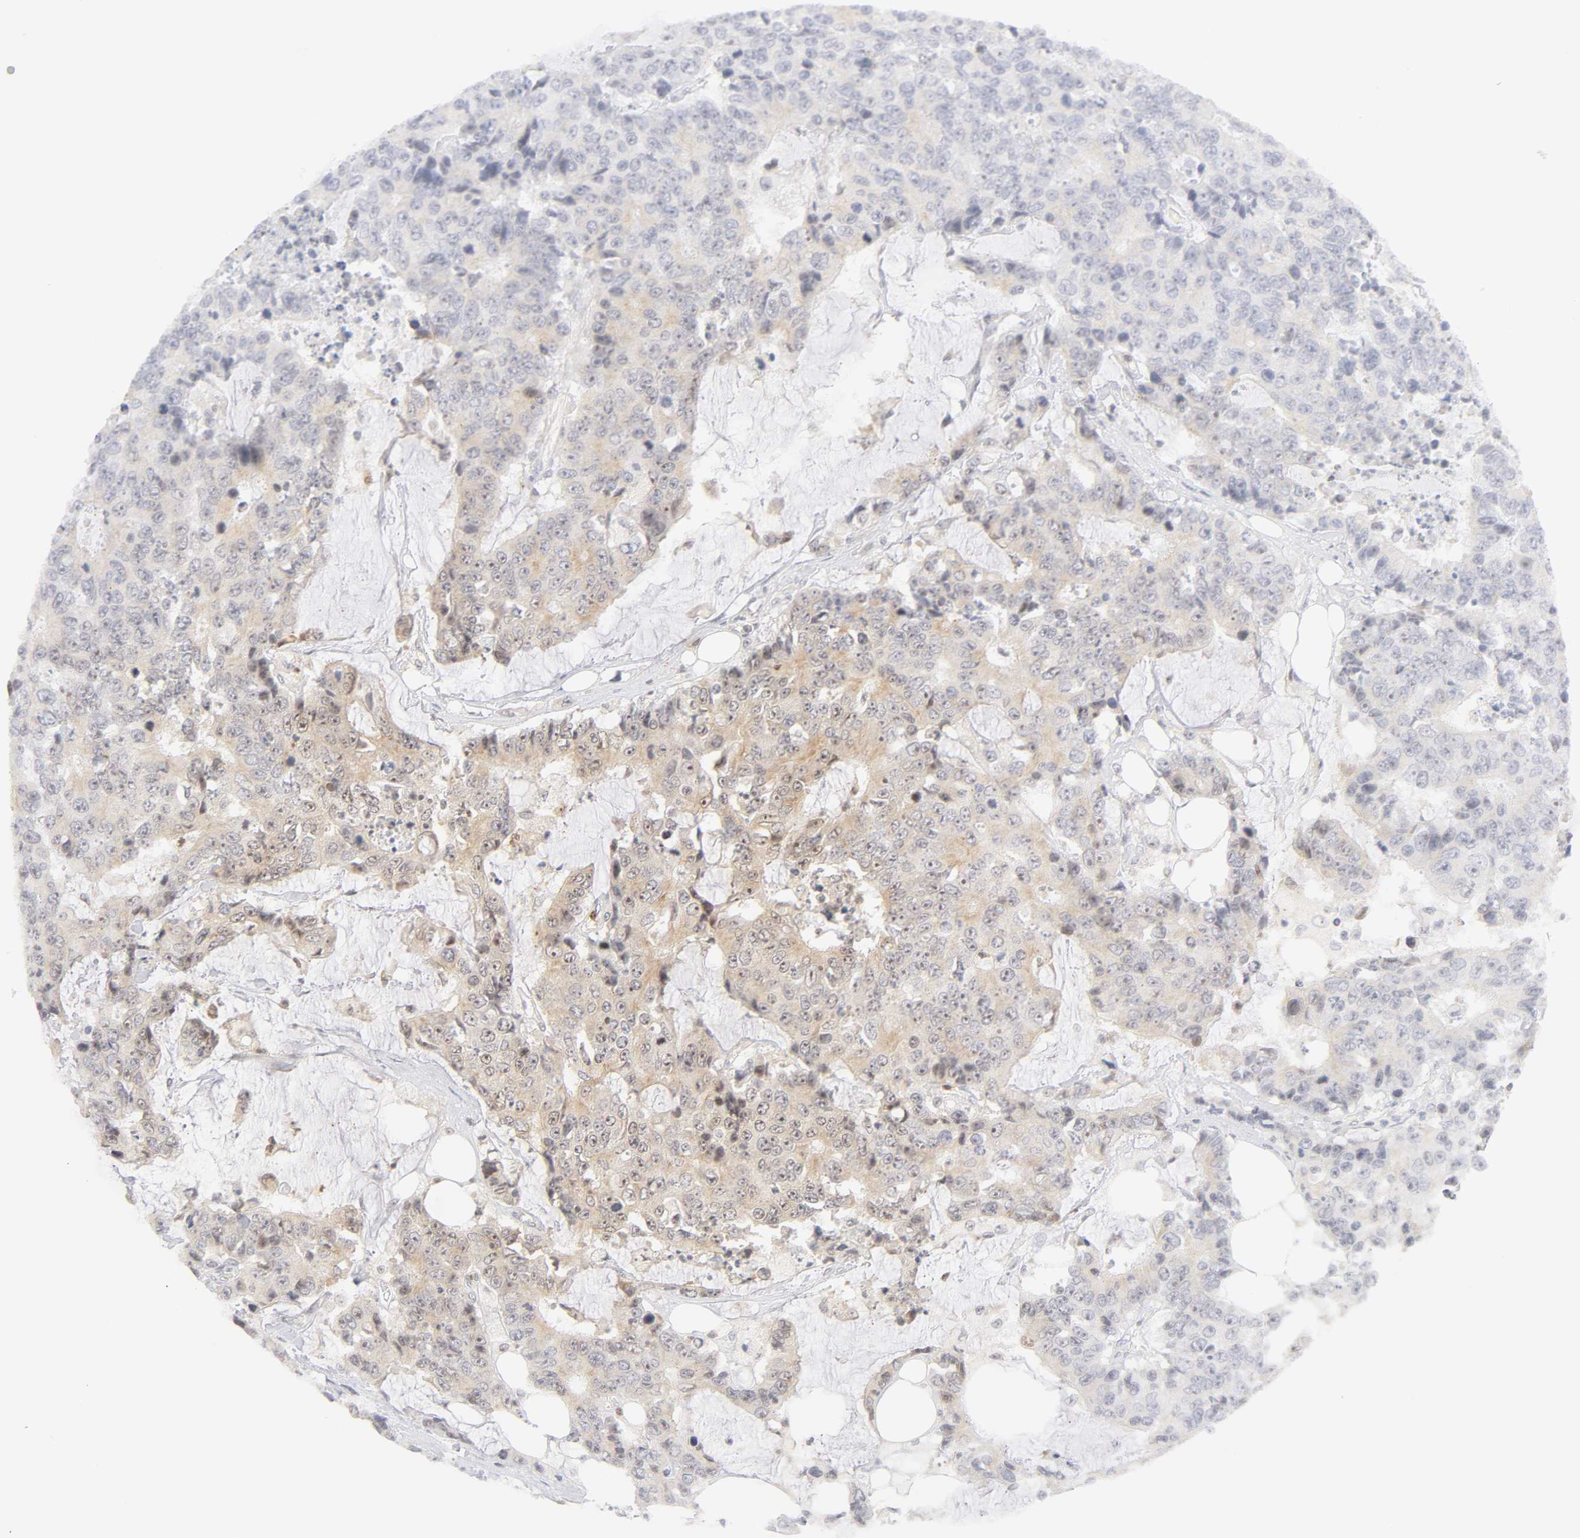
{"staining": {"intensity": "weak", "quantity": "25%-75%", "location": "cytoplasmic/membranous"}, "tissue": "colorectal cancer", "cell_type": "Tumor cells", "image_type": "cancer", "snomed": [{"axis": "morphology", "description": "Adenocarcinoma, NOS"}, {"axis": "topography", "description": "Colon"}], "caption": "About 25%-75% of tumor cells in colorectal cancer (adenocarcinoma) show weak cytoplasmic/membranous protein expression as visualized by brown immunohistochemical staining.", "gene": "KIF2A", "patient": {"sex": "female", "age": 86}}